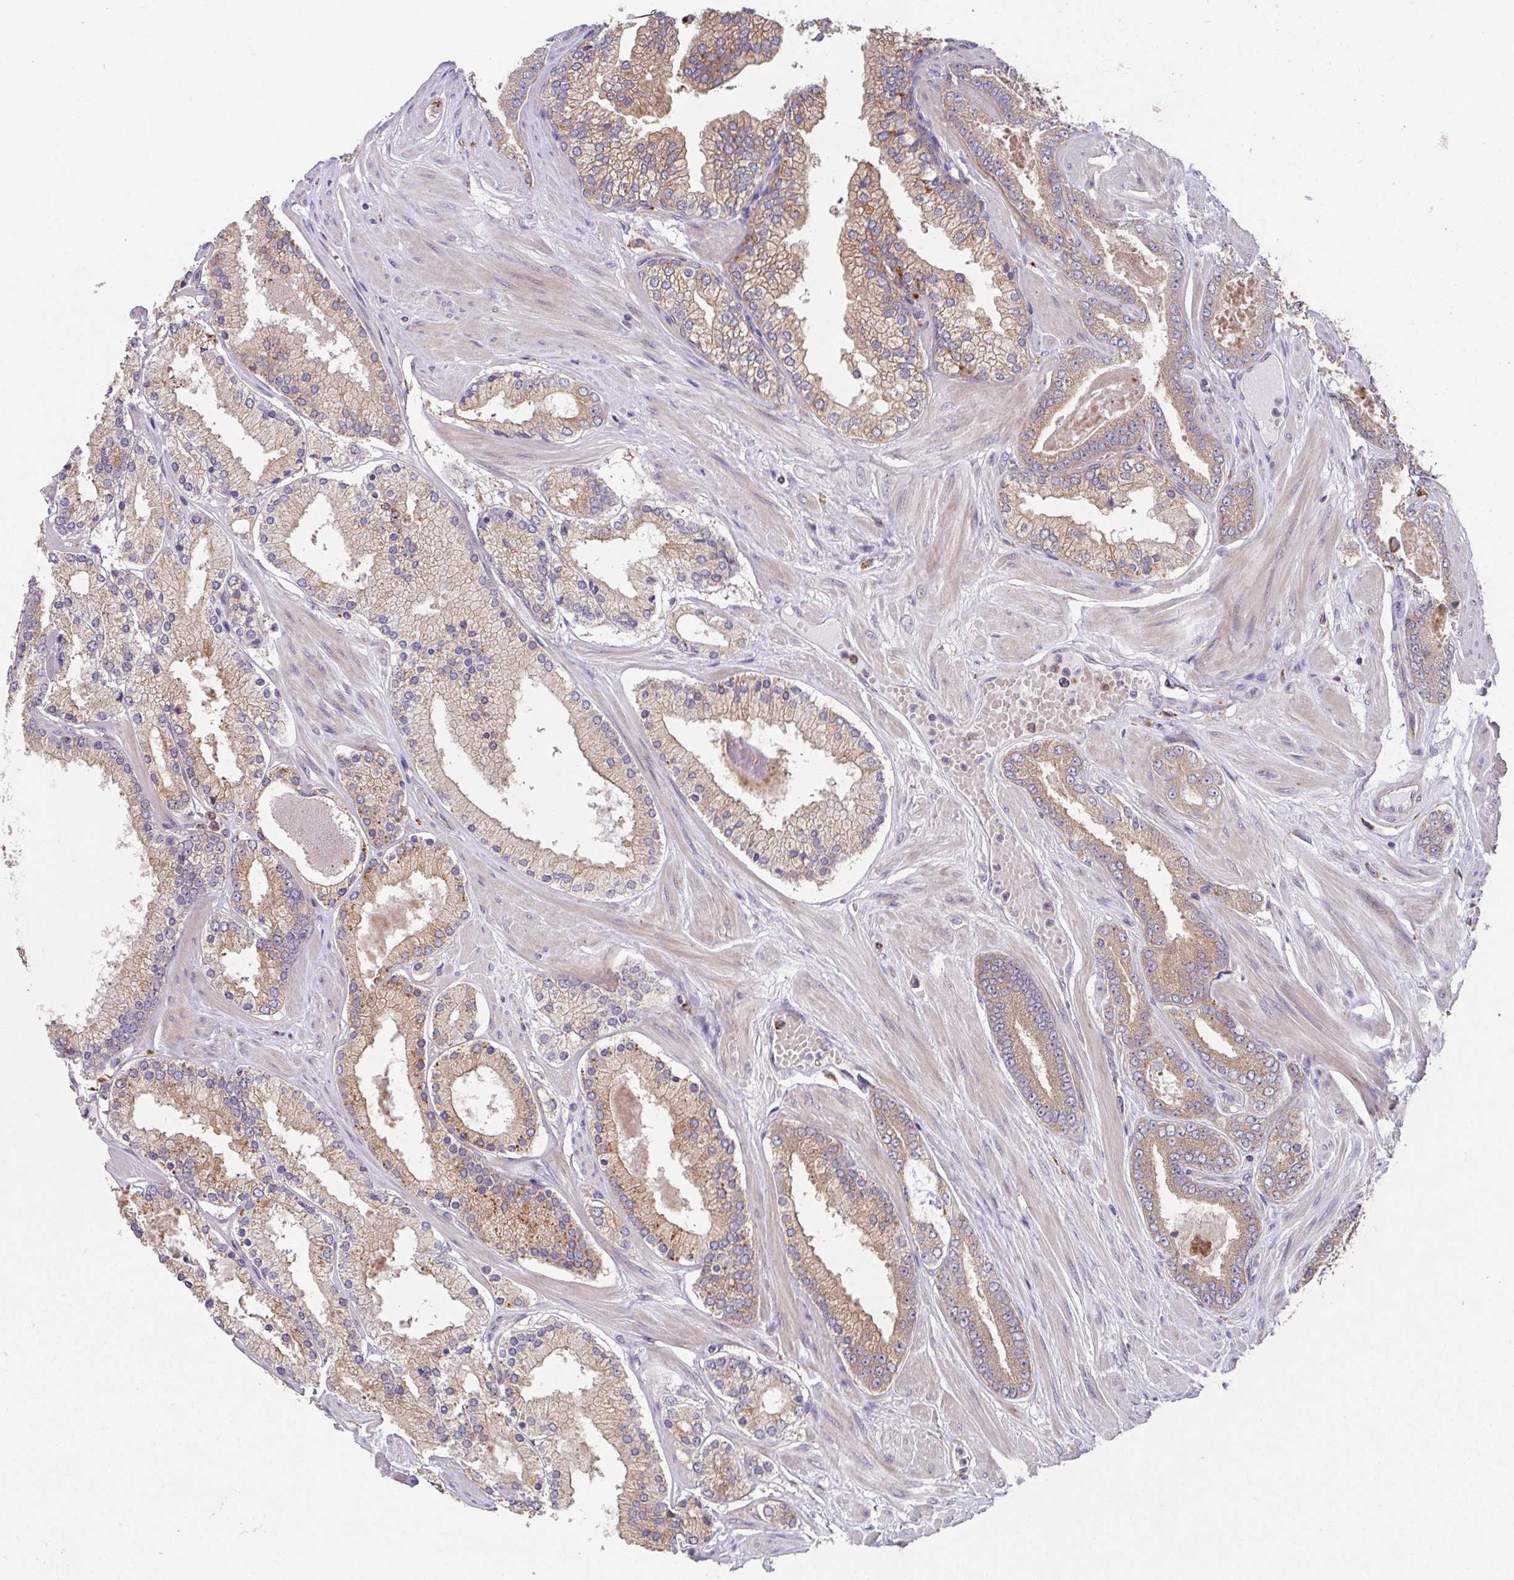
{"staining": {"intensity": "moderate", "quantity": ">75%", "location": "cytoplasmic/membranous"}, "tissue": "prostate cancer", "cell_type": "Tumor cells", "image_type": "cancer", "snomed": [{"axis": "morphology", "description": "Adenocarcinoma, Low grade"}, {"axis": "topography", "description": "Prostate"}], "caption": "This photomicrograph reveals prostate low-grade adenocarcinoma stained with IHC to label a protein in brown. The cytoplasmic/membranous of tumor cells show moderate positivity for the protein. Nuclei are counter-stained blue.", "gene": "TRIM14", "patient": {"sex": "male", "age": 42}}